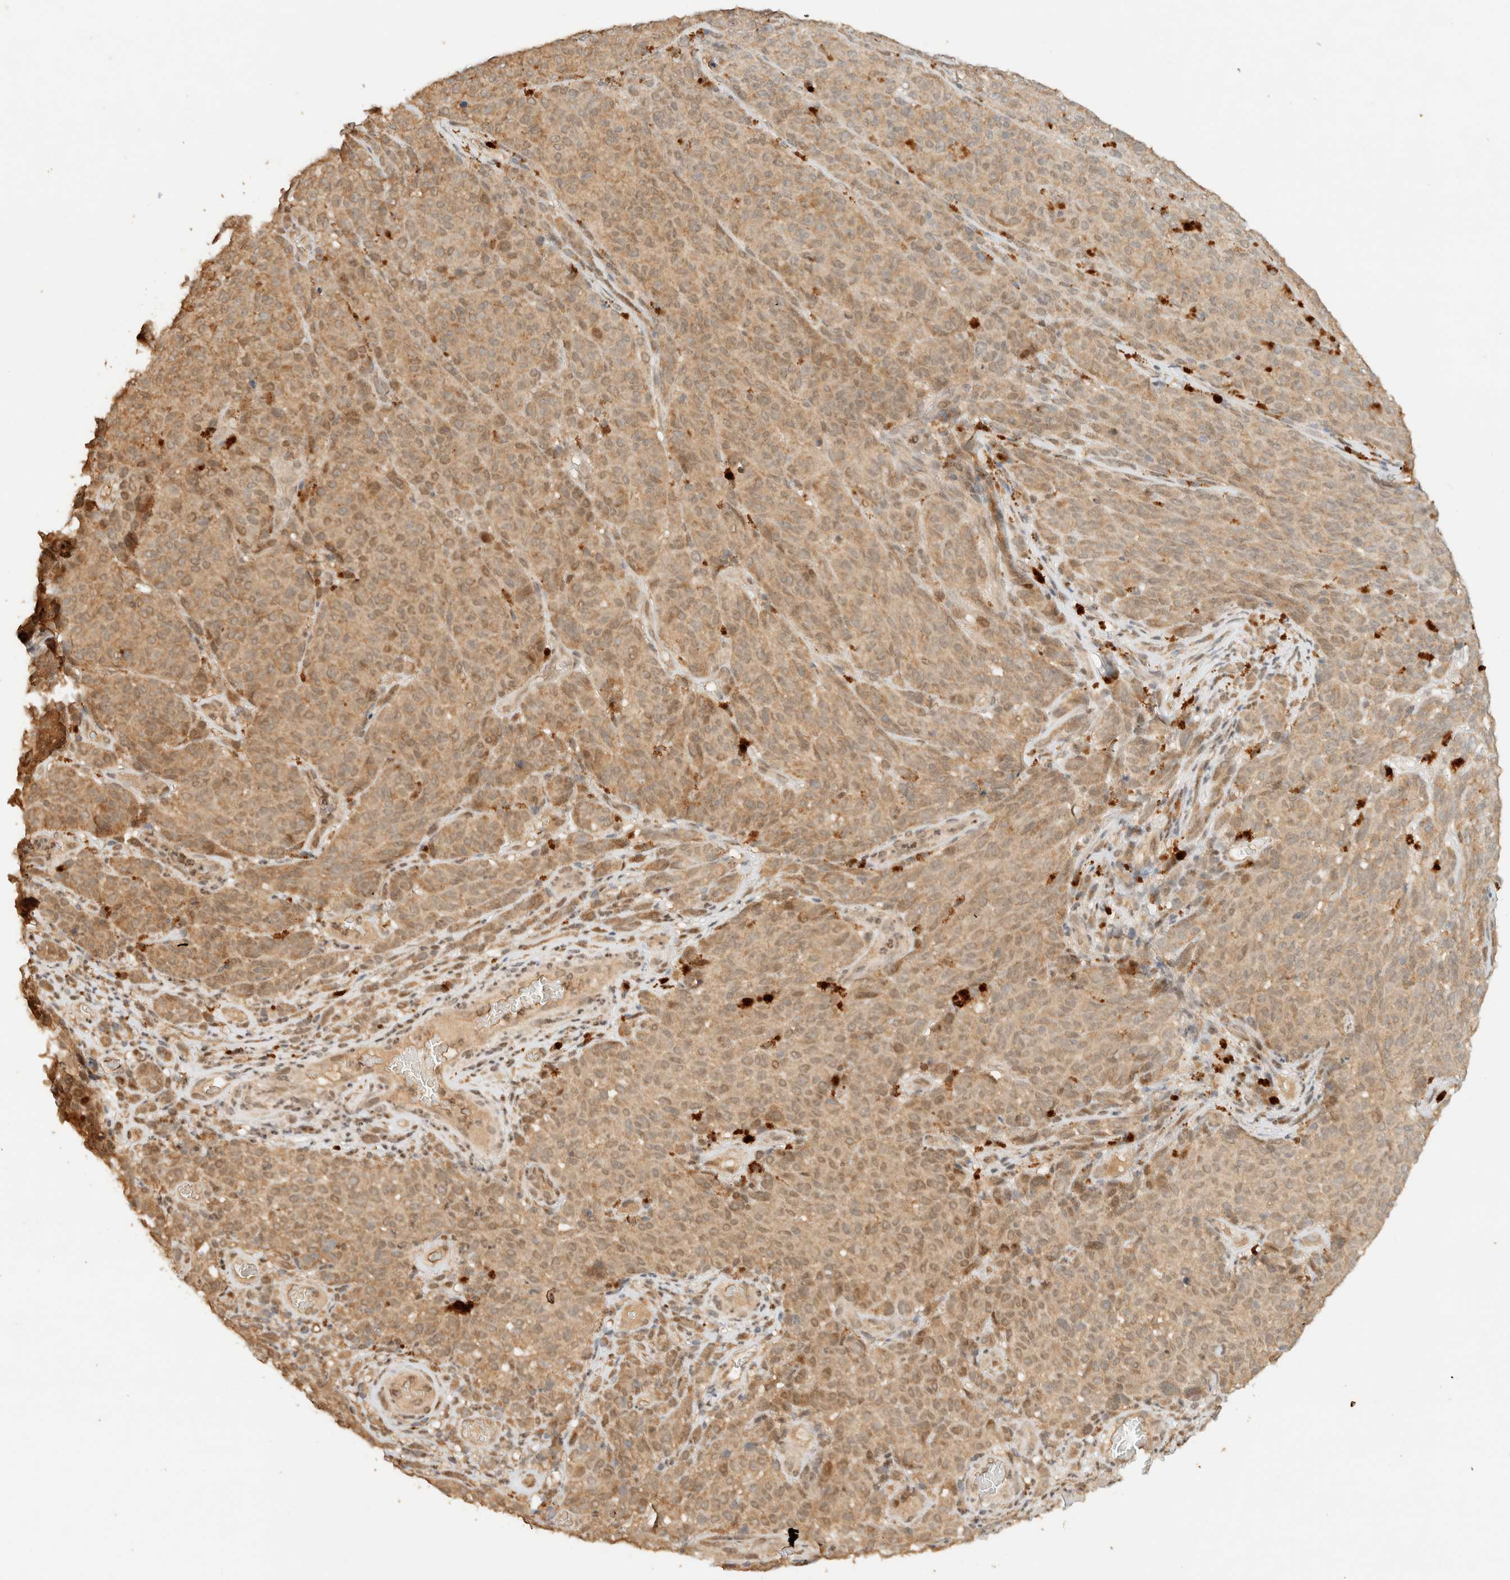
{"staining": {"intensity": "weak", "quantity": ">75%", "location": "cytoplasmic/membranous"}, "tissue": "melanoma", "cell_type": "Tumor cells", "image_type": "cancer", "snomed": [{"axis": "morphology", "description": "Malignant melanoma, NOS"}, {"axis": "topography", "description": "Skin"}], "caption": "Melanoma stained with a protein marker exhibits weak staining in tumor cells.", "gene": "ZBTB34", "patient": {"sex": "female", "age": 82}}